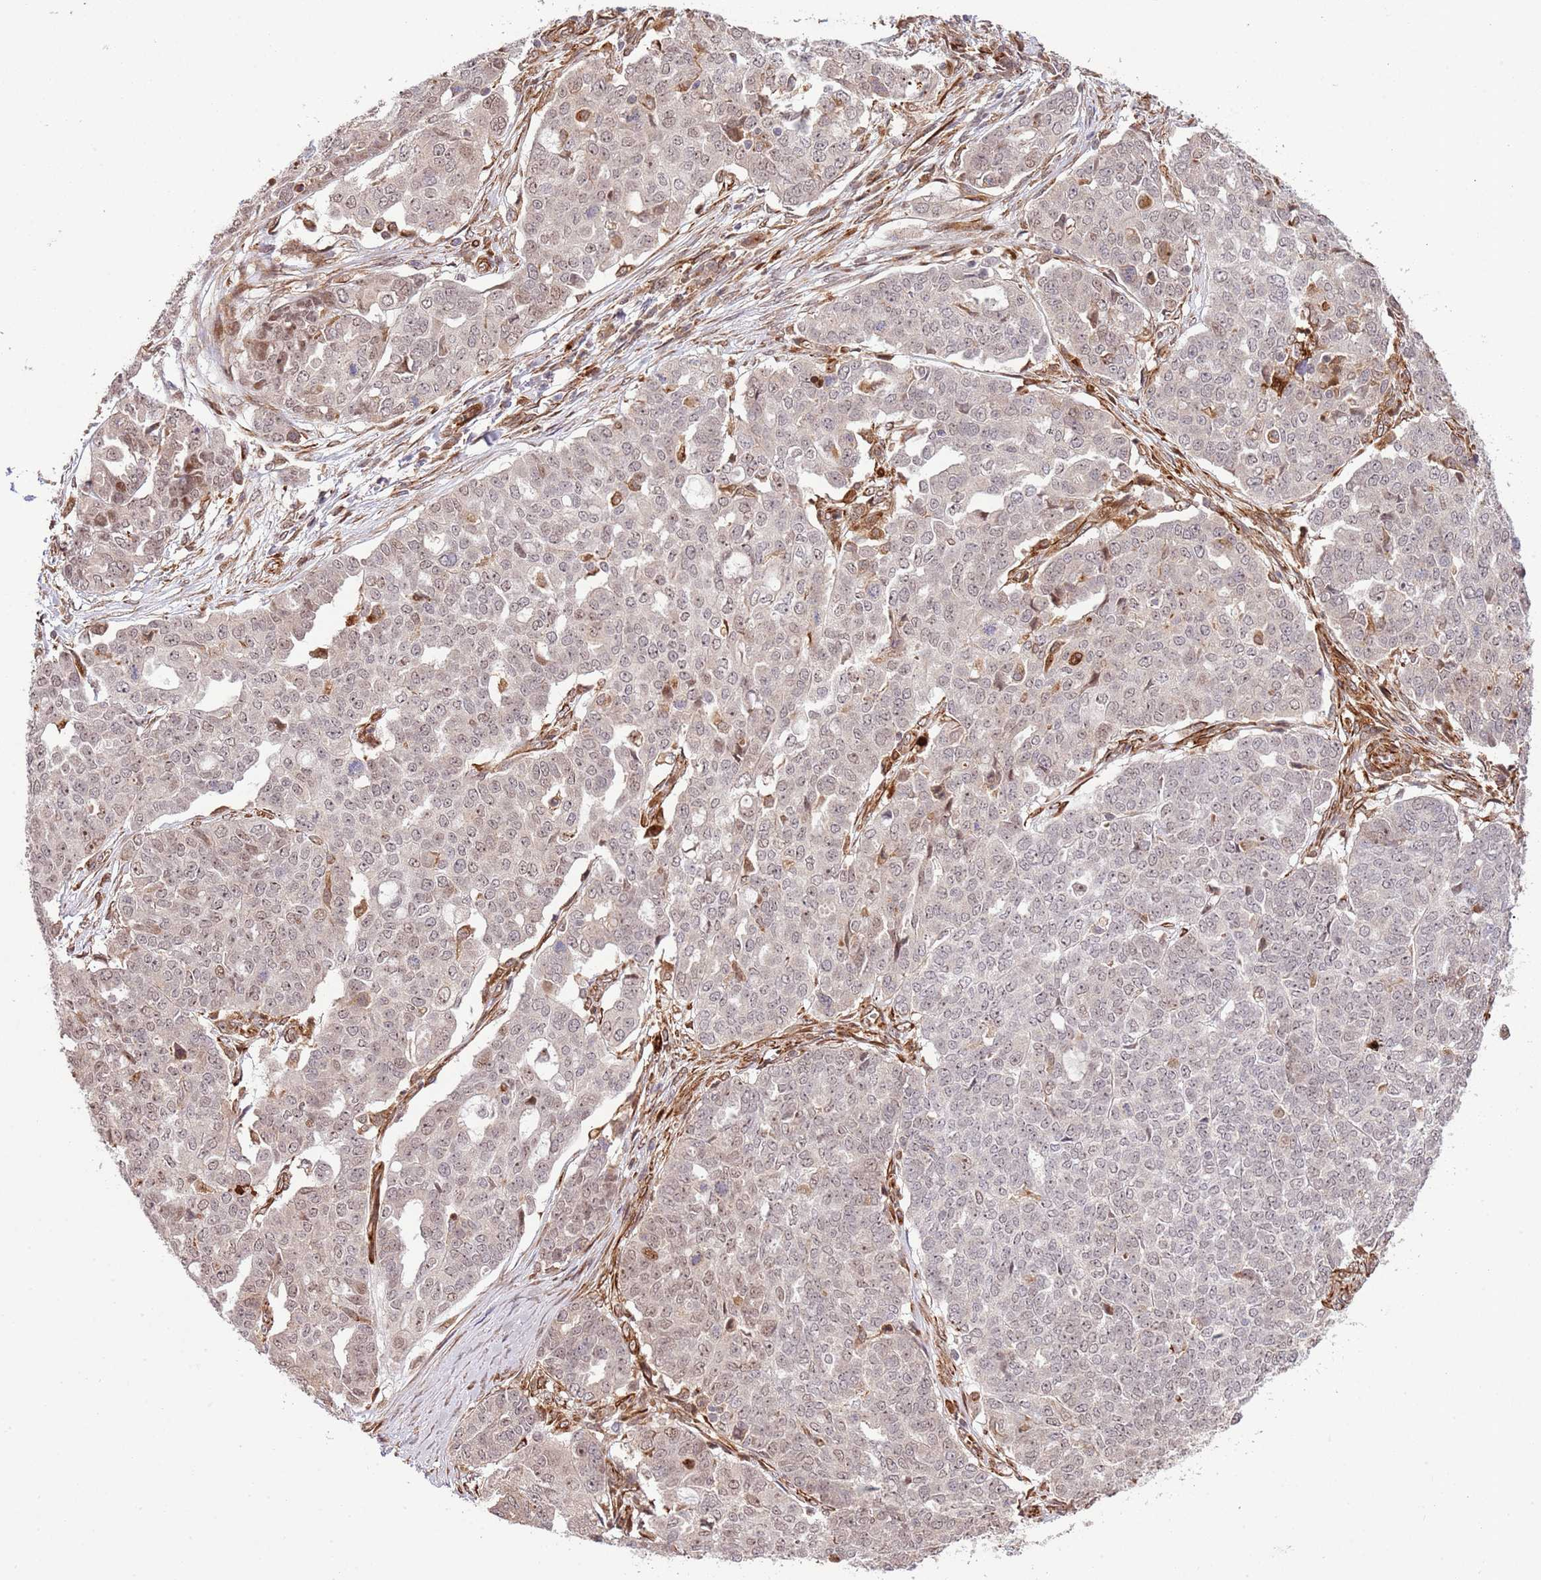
{"staining": {"intensity": "weak", "quantity": "25%-75%", "location": "nuclear"}, "tissue": "ovarian cancer", "cell_type": "Tumor cells", "image_type": "cancer", "snomed": [{"axis": "morphology", "description": "Cystadenocarcinoma, serous, NOS"}, {"axis": "topography", "description": "Soft tissue"}, {"axis": "topography", "description": "Ovary"}], "caption": "The immunohistochemical stain shows weak nuclear staining in tumor cells of serous cystadenocarcinoma (ovarian) tissue. The staining is performed using DAB brown chromogen to label protein expression. The nuclei are counter-stained blue using hematoxylin.", "gene": "NEK3", "patient": {"sex": "female", "age": 57}}